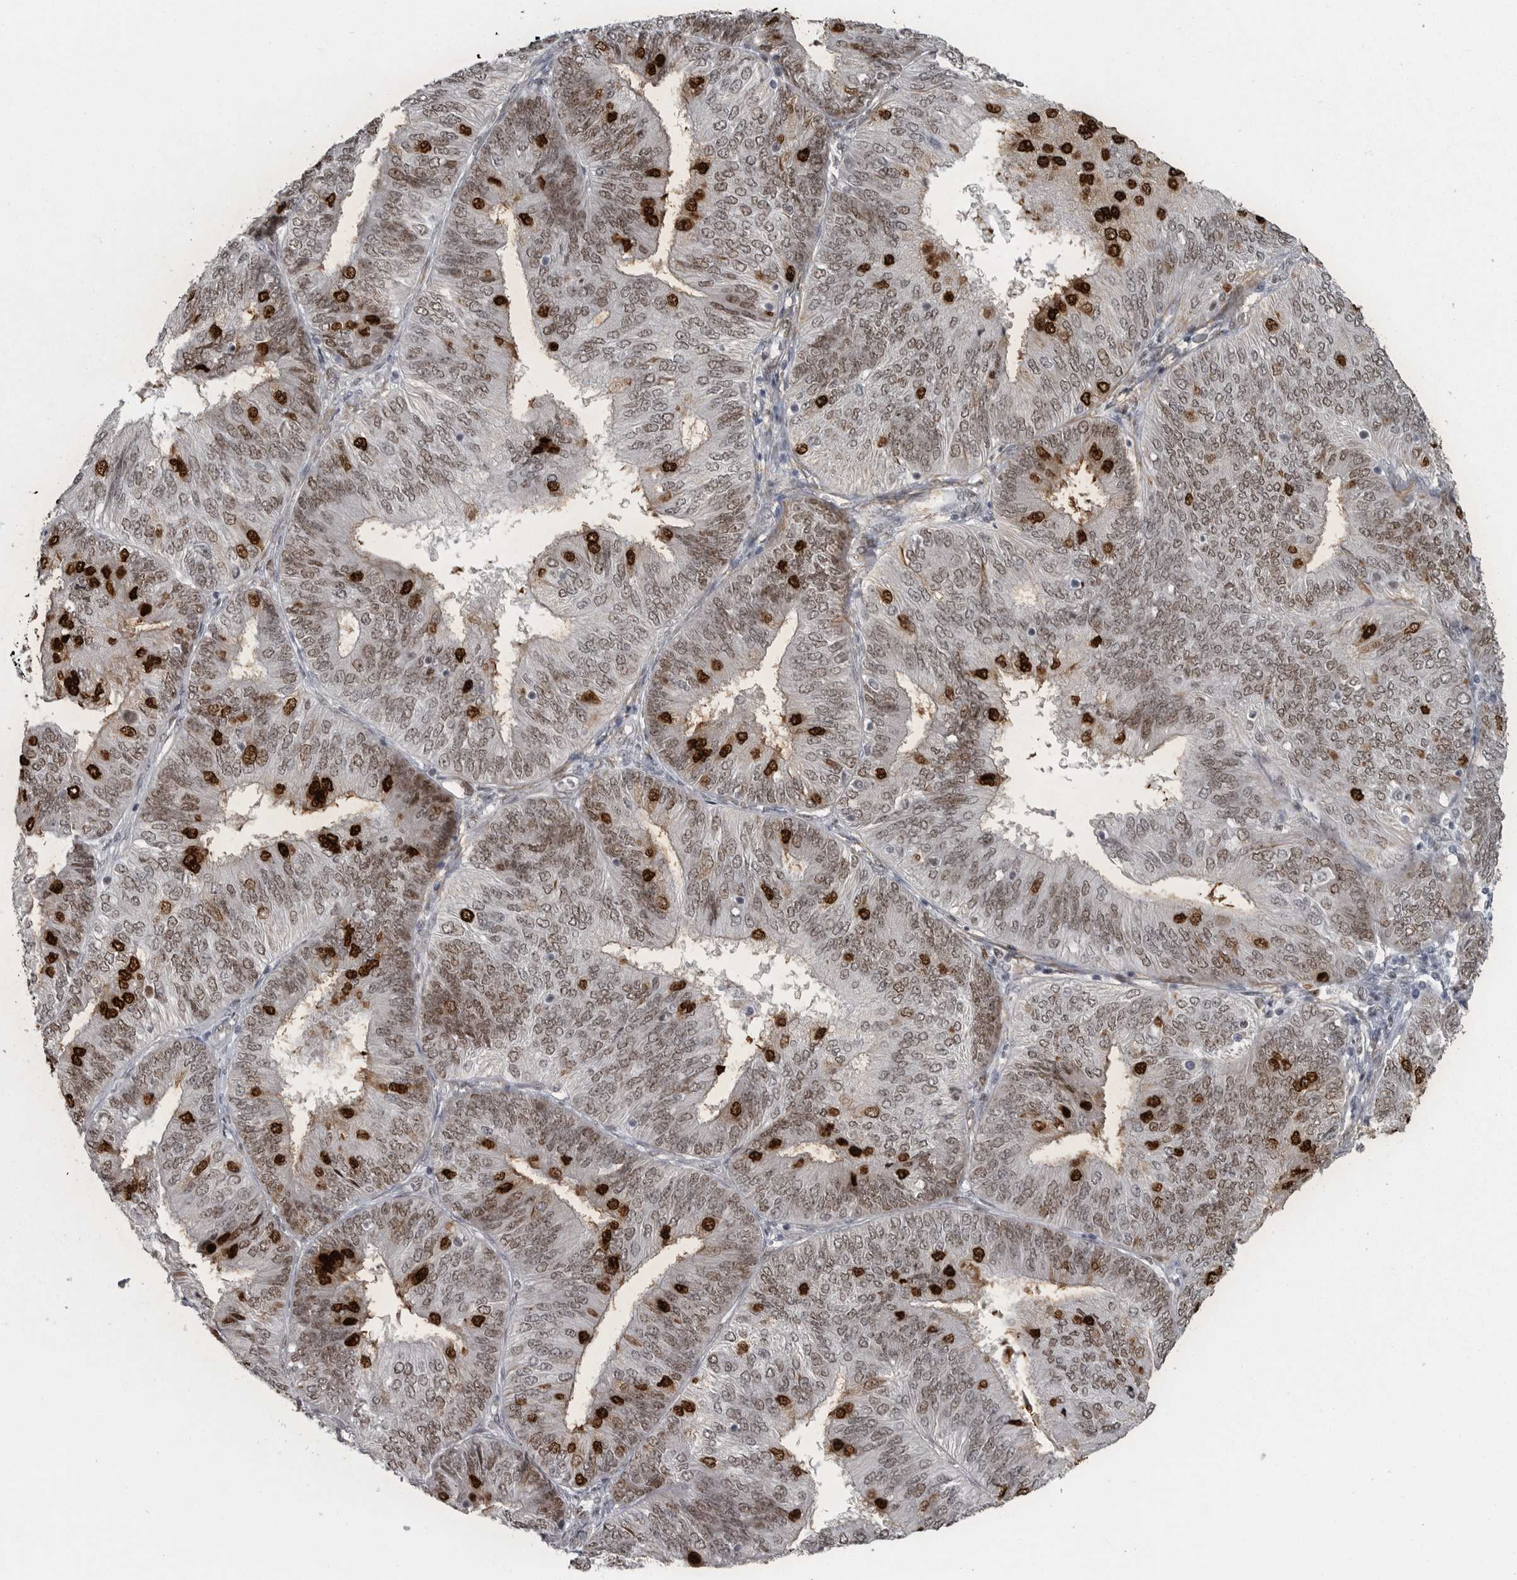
{"staining": {"intensity": "strong", "quantity": "<25%", "location": "nuclear"}, "tissue": "endometrial cancer", "cell_type": "Tumor cells", "image_type": "cancer", "snomed": [{"axis": "morphology", "description": "Adenocarcinoma, NOS"}, {"axis": "topography", "description": "Endometrium"}], "caption": "DAB (3,3'-diaminobenzidine) immunohistochemical staining of human endometrial adenocarcinoma demonstrates strong nuclear protein positivity in approximately <25% of tumor cells. (DAB IHC, brown staining for protein, blue staining for nuclei).", "gene": "HMGN3", "patient": {"sex": "female", "age": 58}}